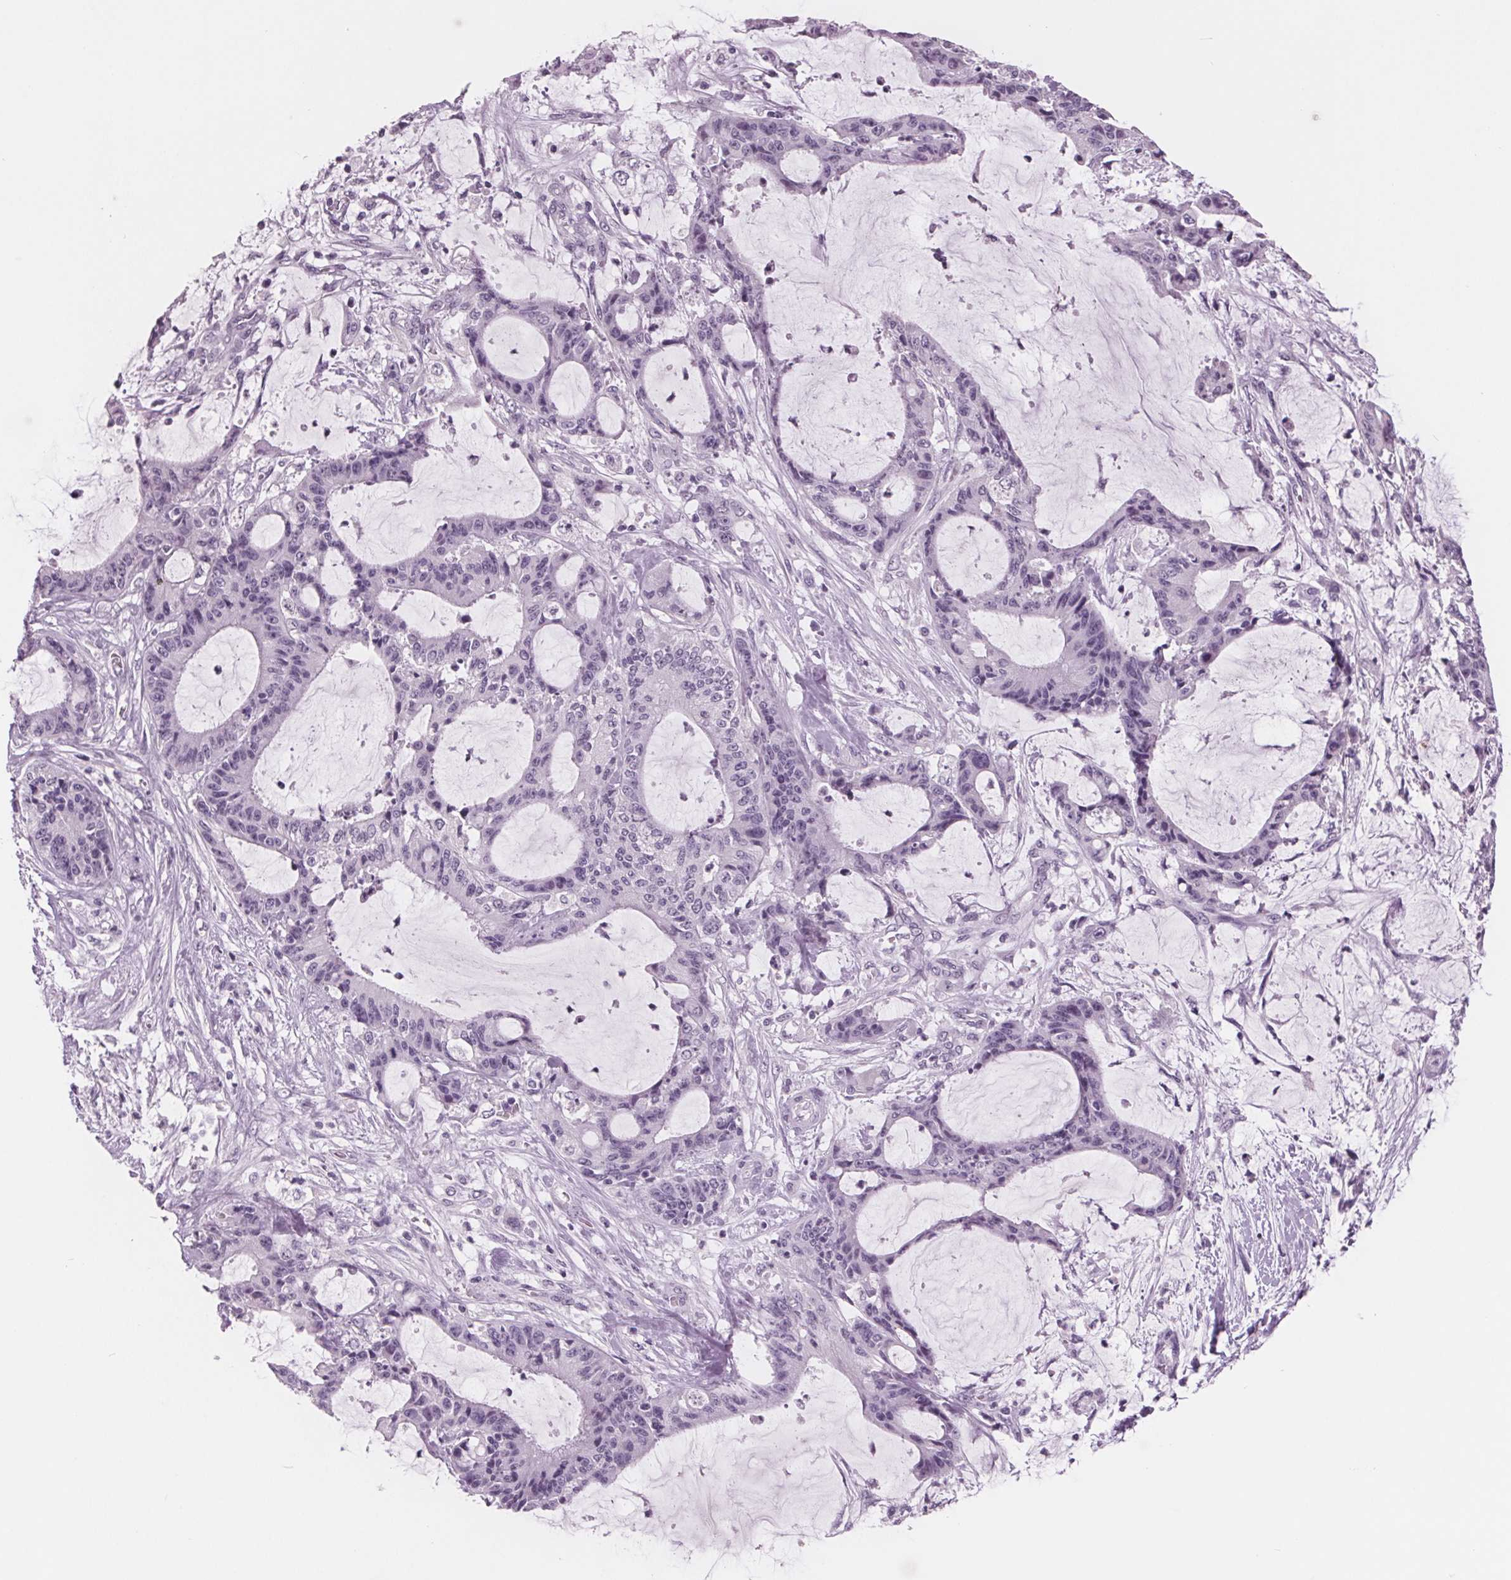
{"staining": {"intensity": "negative", "quantity": "none", "location": "none"}, "tissue": "liver cancer", "cell_type": "Tumor cells", "image_type": "cancer", "snomed": [{"axis": "morphology", "description": "Cholangiocarcinoma"}, {"axis": "topography", "description": "Liver"}], "caption": "Liver cancer (cholangiocarcinoma) stained for a protein using IHC shows no staining tumor cells.", "gene": "AMBP", "patient": {"sex": "female", "age": 73}}